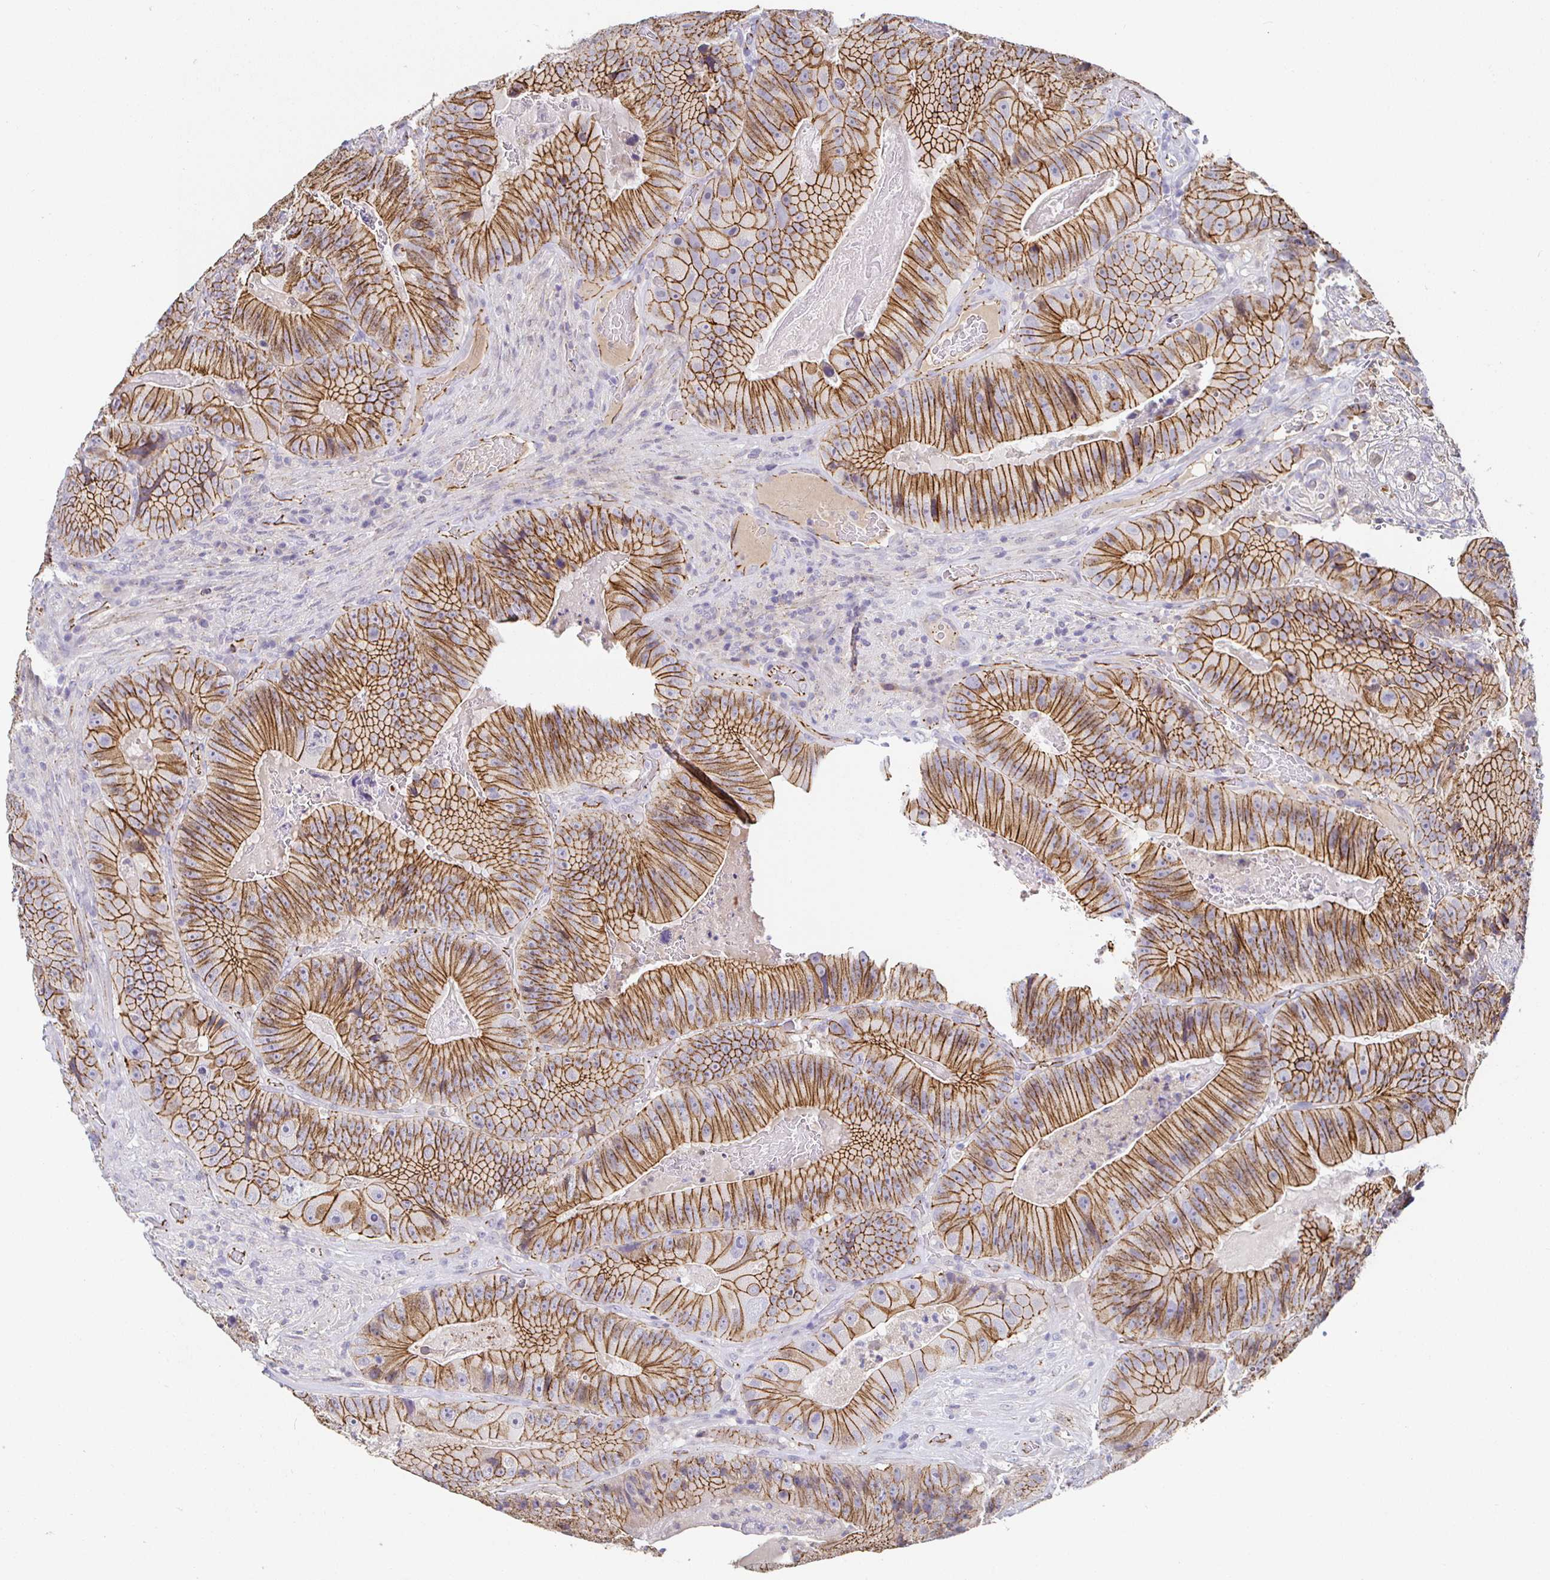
{"staining": {"intensity": "moderate", "quantity": ">75%", "location": "cytoplasmic/membranous"}, "tissue": "colorectal cancer", "cell_type": "Tumor cells", "image_type": "cancer", "snomed": [{"axis": "morphology", "description": "Adenocarcinoma, NOS"}, {"axis": "topography", "description": "Colon"}], "caption": "Protein analysis of colorectal cancer tissue demonstrates moderate cytoplasmic/membranous staining in approximately >75% of tumor cells. Immunohistochemistry (ihc) stains the protein of interest in brown and the nuclei are stained blue.", "gene": "PIWIL3", "patient": {"sex": "female", "age": 86}}